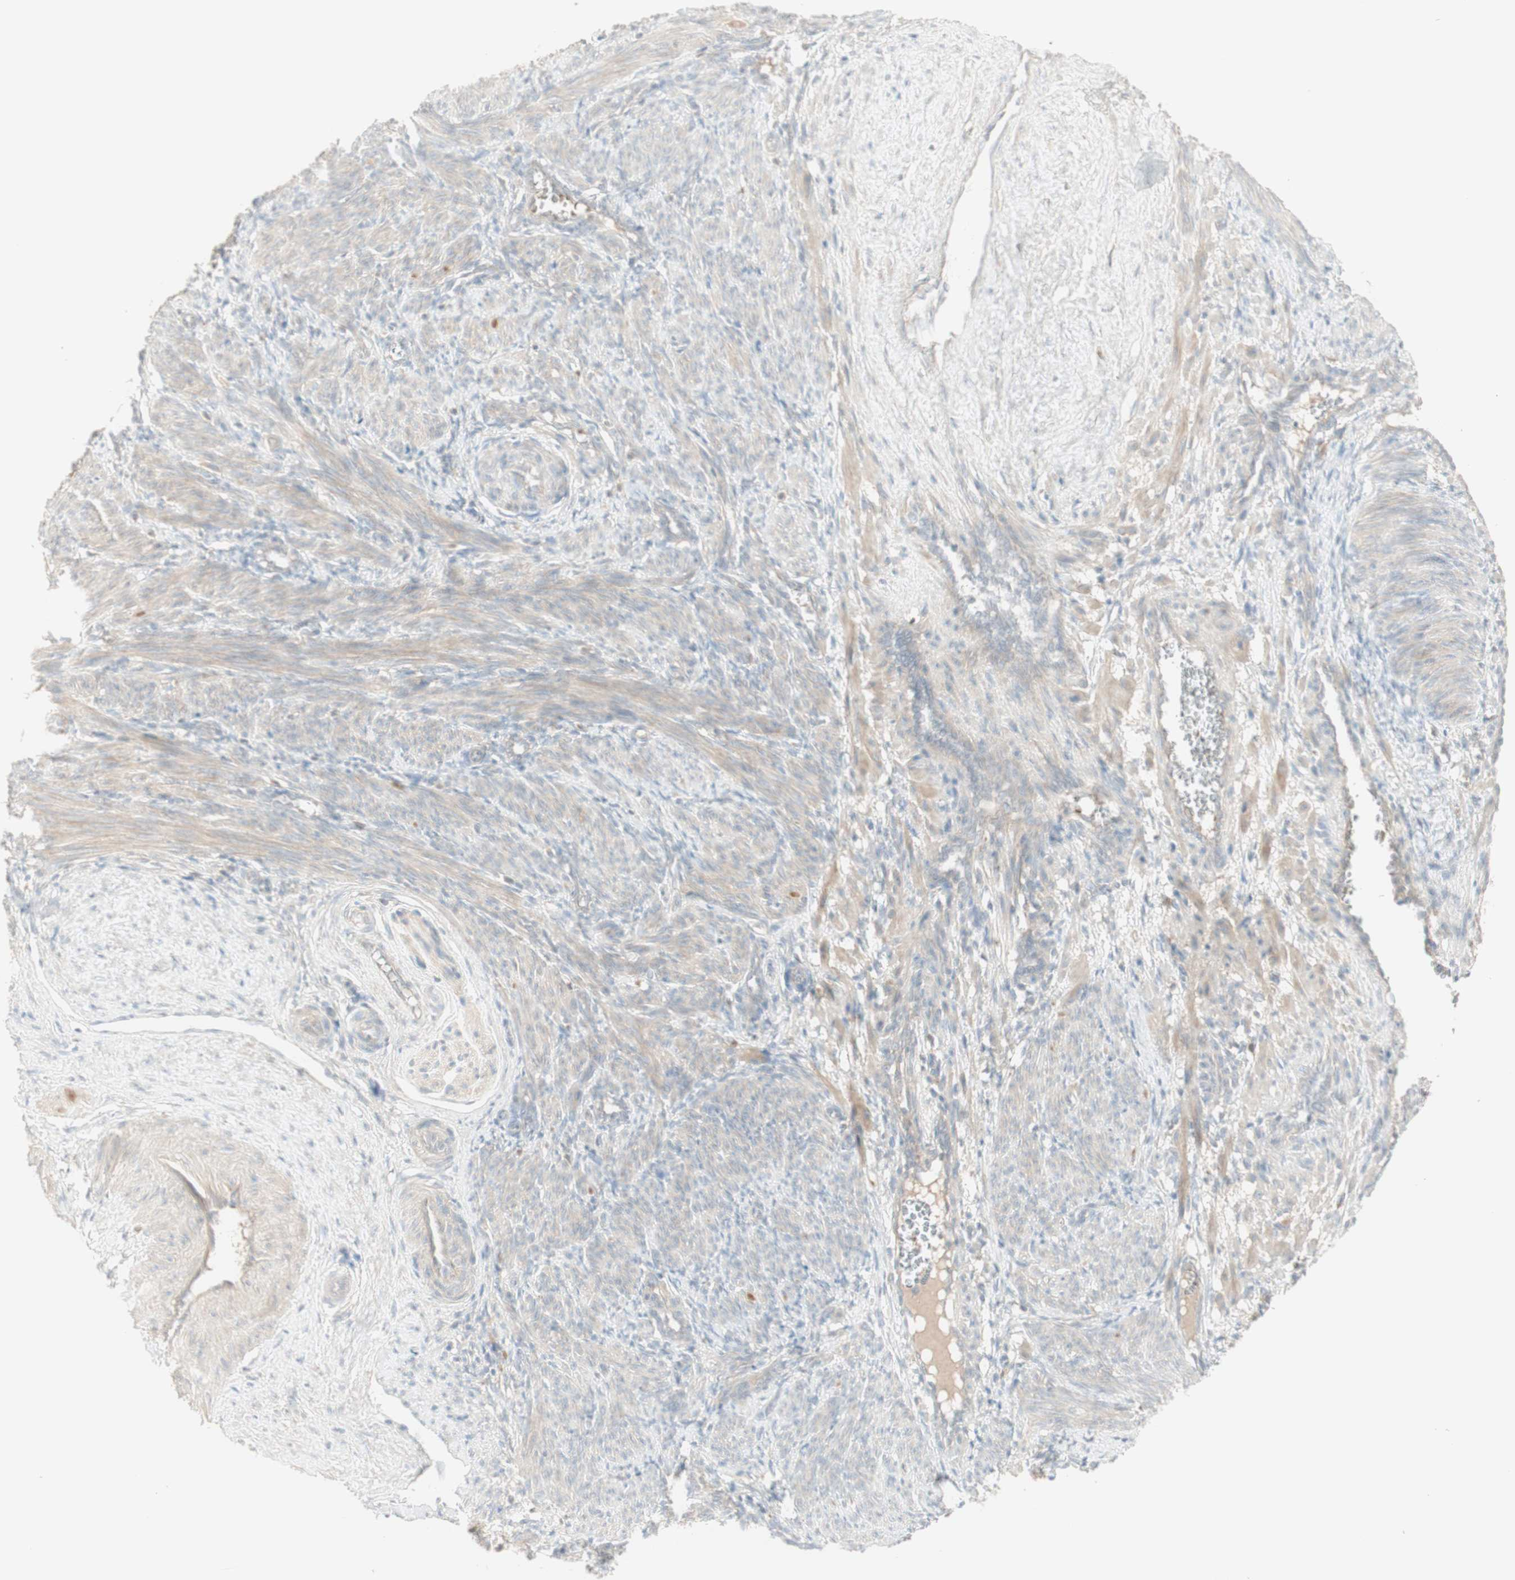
{"staining": {"intensity": "weak", "quantity": "25%-75%", "location": "cytoplasmic/membranous"}, "tissue": "smooth muscle", "cell_type": "Smooth muscle cells", "image_type": "normal", "snomed": [{"axis": "morphology", "description": "Normal tissue, NOS"}, {"axis": "topography", "description": "Endometrium"}], "caption": "Weak cytoplasmic/membranous staining is present in approximately 25%-75% of smooth muscle cells in normal smooth muscle.", "gene": "PTGER4", "patient": {"sex": "female", "age": 33}}